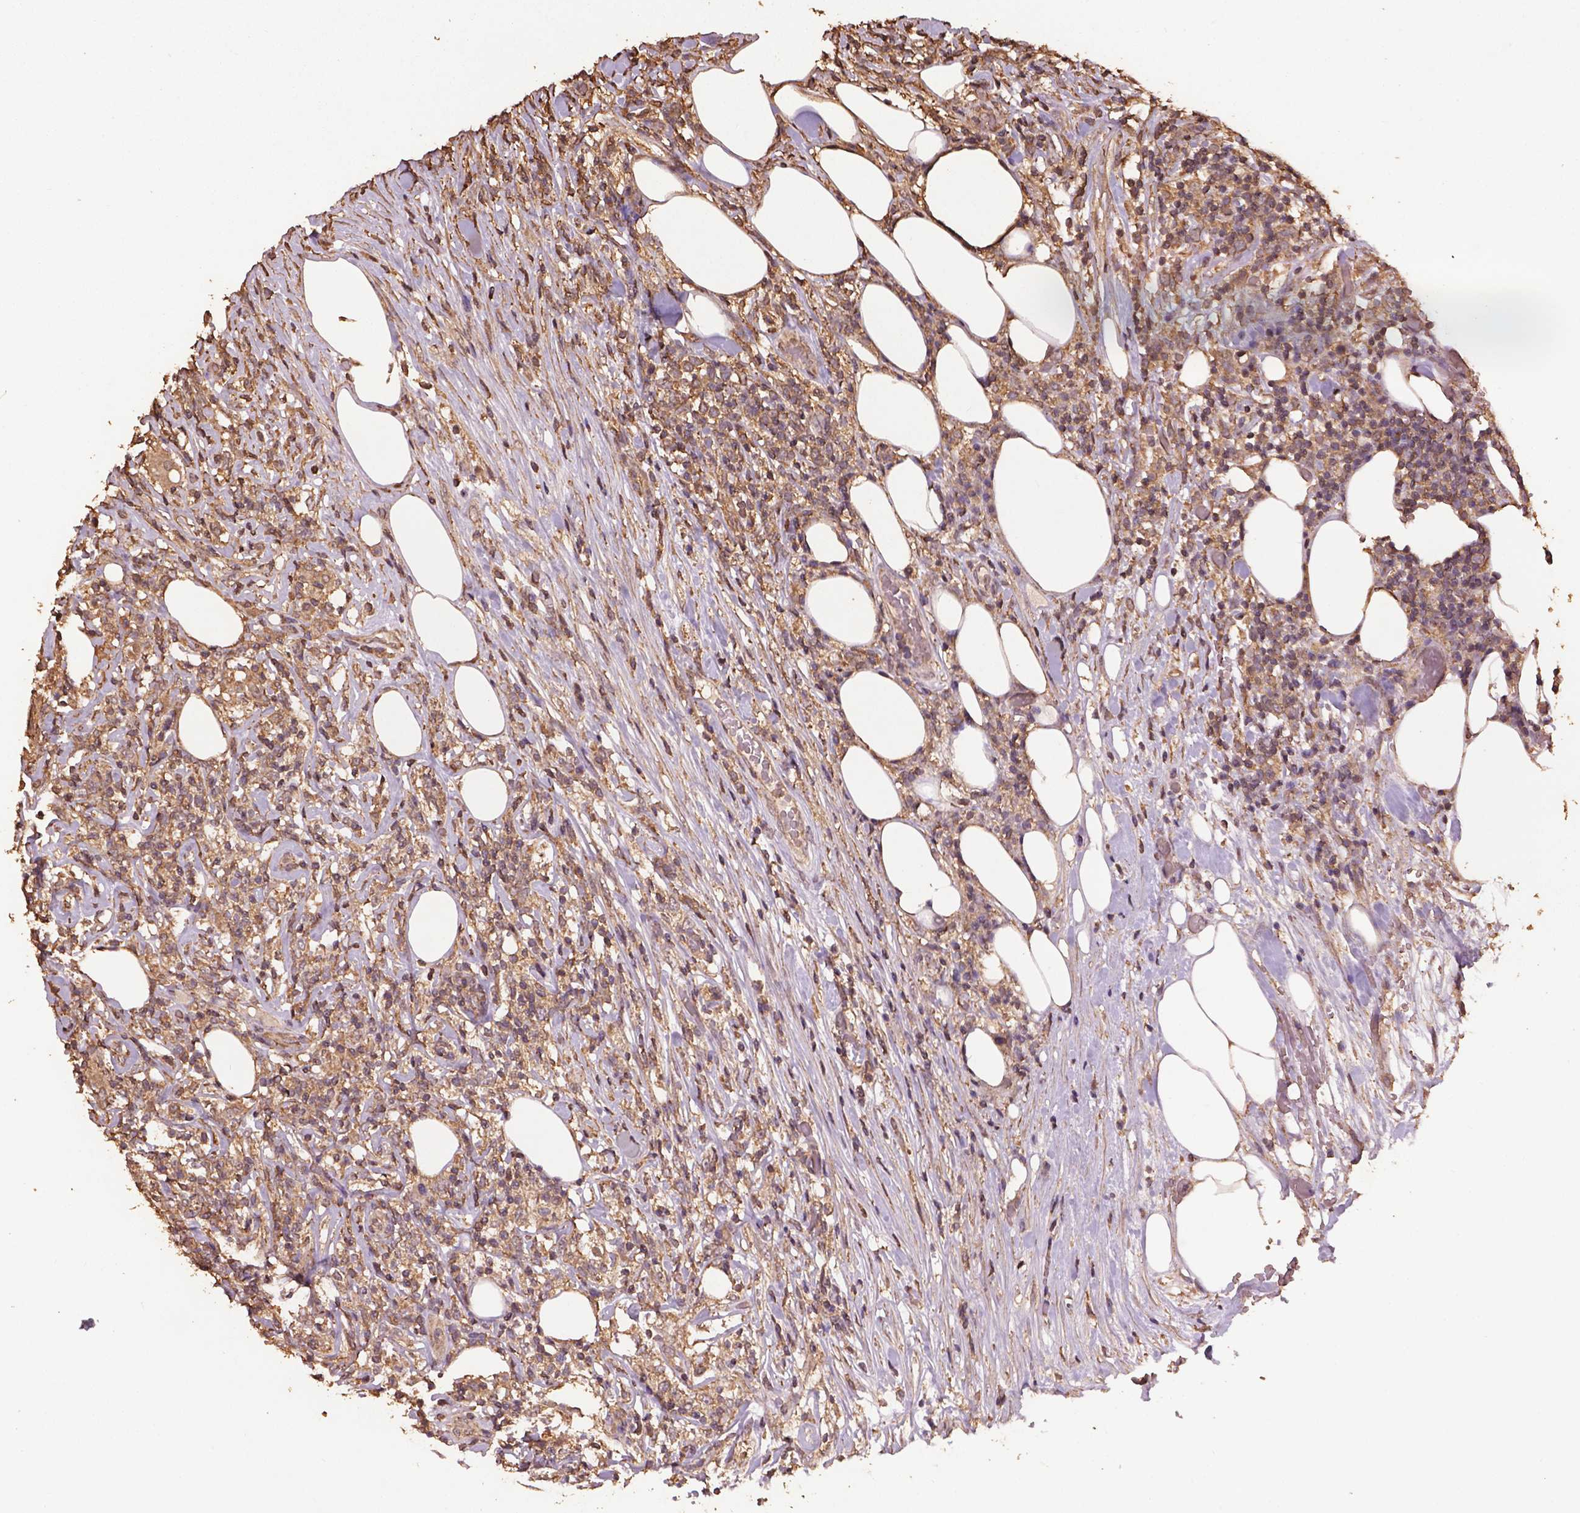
{"staining": {"intensity": "weak", "quantity": ">75%", "location": "cytoplasmic/membranous"}, "tissue": "lymphoma", "cell_type": "Tumor cells", "image_type": "cancer", "snomed": [{"axis": "morphology", "description": "Malignant lymphoma, non-Hodgkin's type, High grade"}, {"axis": "topography", "description": "Lymph node"}], "caption": "Malignant lymphoma, non-Hodgkin's type (high-grade) was stained to show a protein in brown. There is low levels of weak cytoplasmic/membranous positivity in about >75% of tumor cells.", "gene": "BABAM1", "patient": {"sex": "female", "age": 84}}